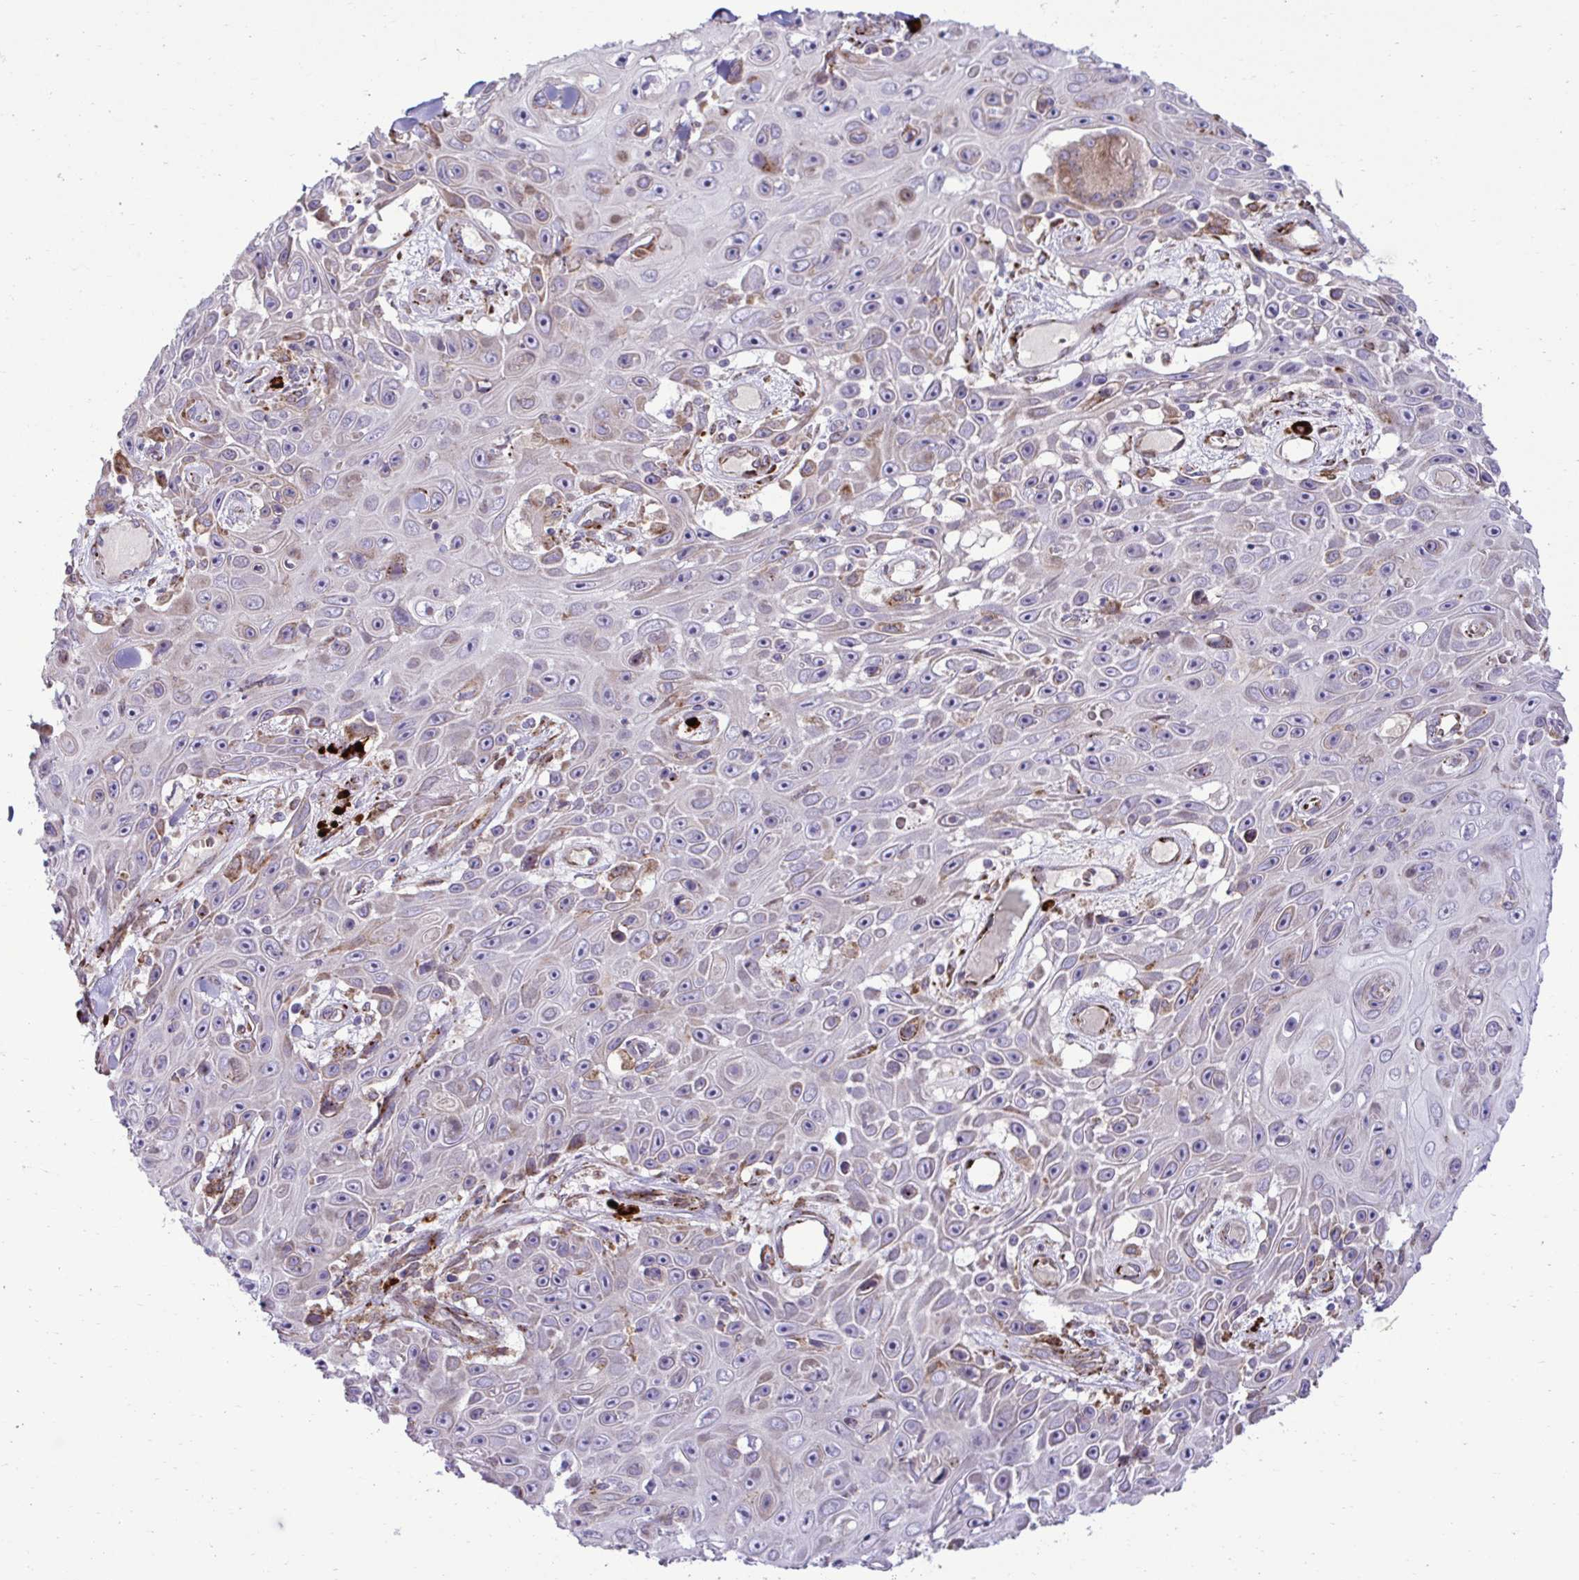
{"staining": {"intensity": "negative", "quantity": "none", "location": "none"}, "tissue": "skin cancer", "cell_type": "Tumor cells", "image_type": "cancer", "snomed": [{"axis": "morphology", "description": "Squamous cell carcinoma, NOS"}, {"axis": "topography", "description": "Skin"}], "caption": "Tumor cells show no significant expression in skin cancer.", "gene": "LIMS1", "patient": {"sex": "male", "age": 82}}